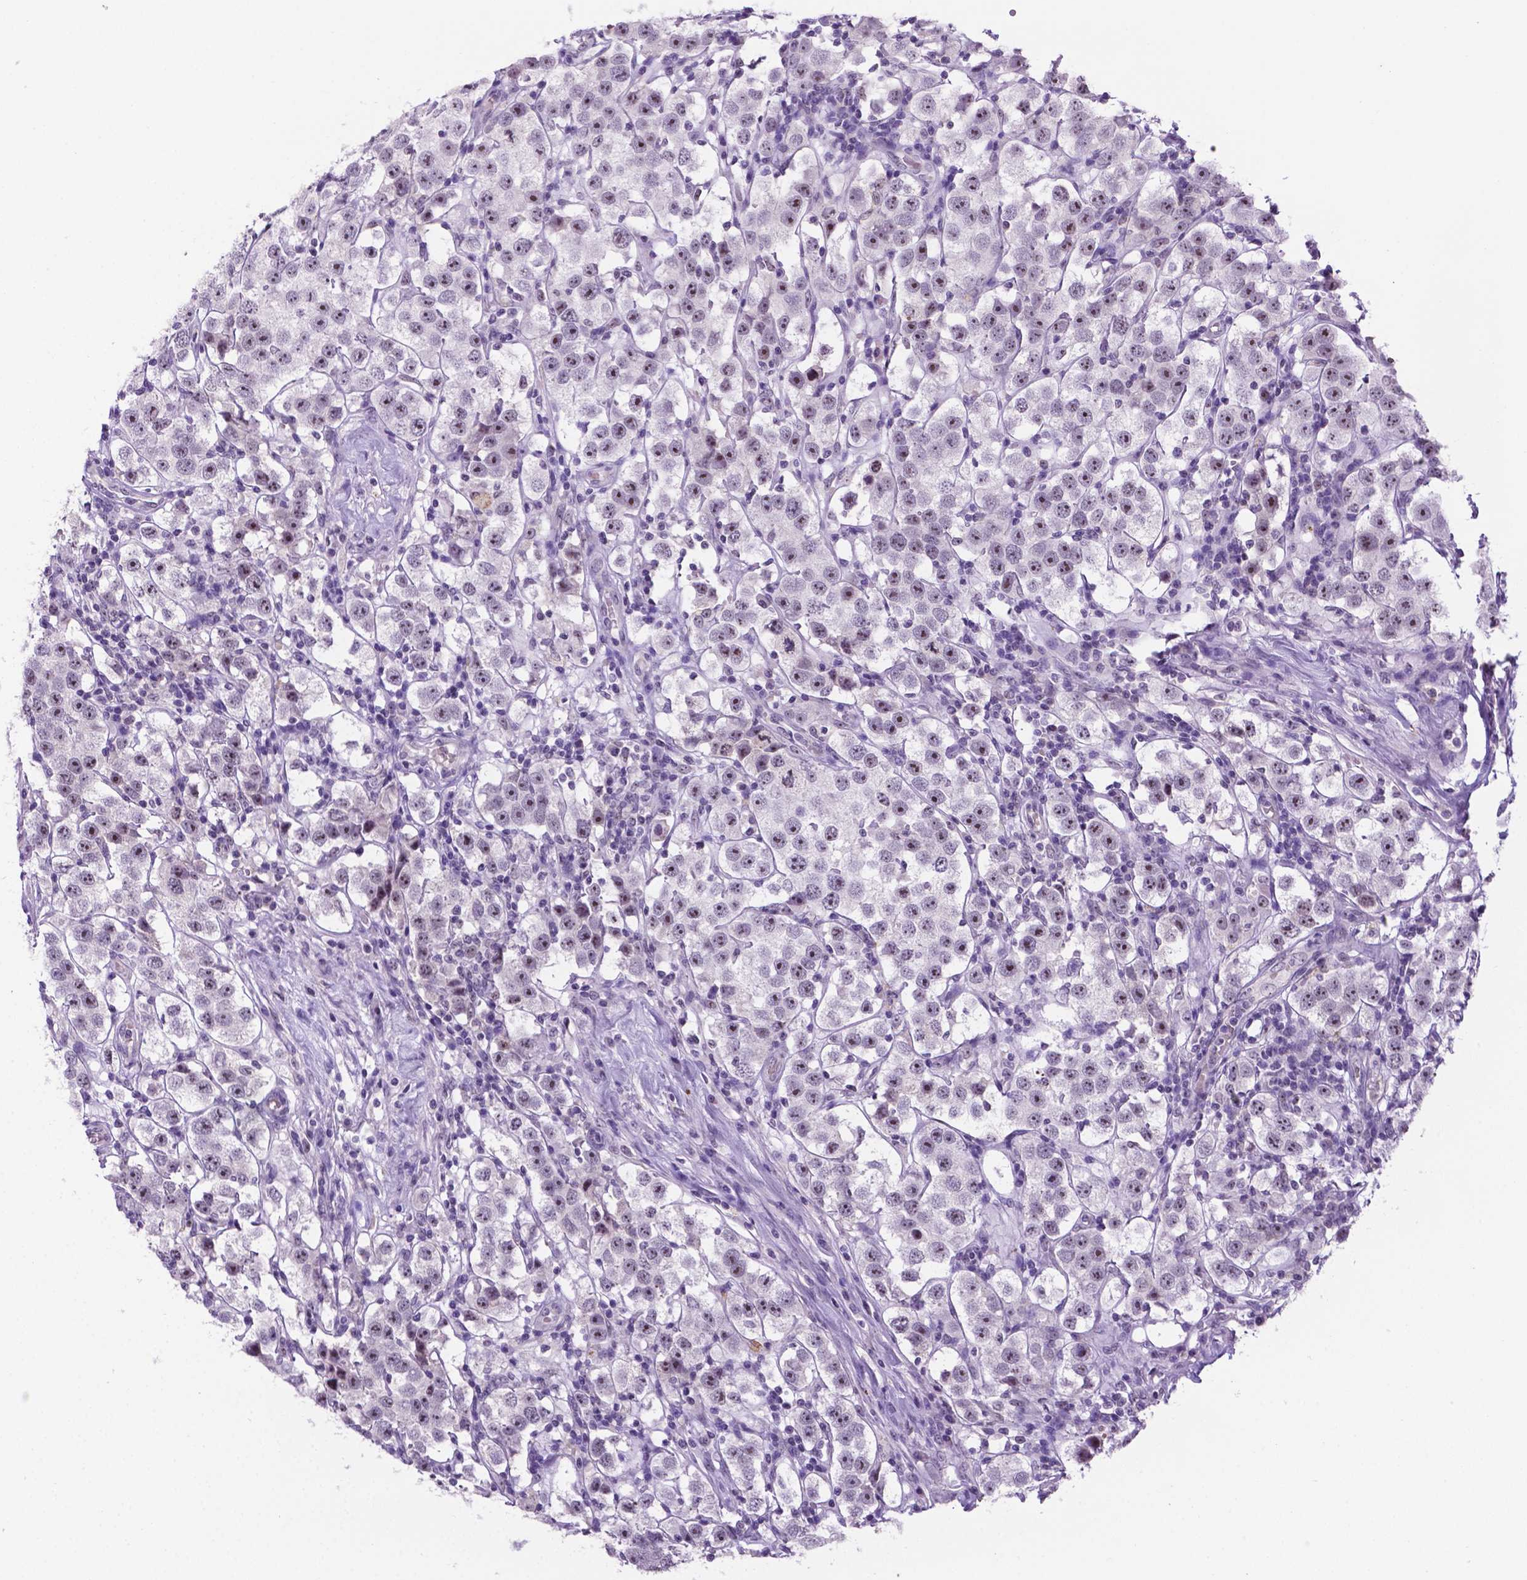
{"staining": {"intensity": "moderate", "quantity": "25%-75%", "location": "nuclear"}, "tissue": "testis cancer", "cell_type": "Tumor cells", "image_type": "cancer", "snomed": [{"axis": "morphology", "description": "Seminoma, NOS"}, {"axis": "topography", "description": "Testis"}], "caption": "The histopathology image reveals a brown stain indicating the presence of a protein in the nuclear of tumor cells in testis cancer (seminoma). The protein of interest is shown in brown color, while the nuclei are stained blue.", "gene": "C18orf21", "patient": {"sex": "male", "age": 37}}